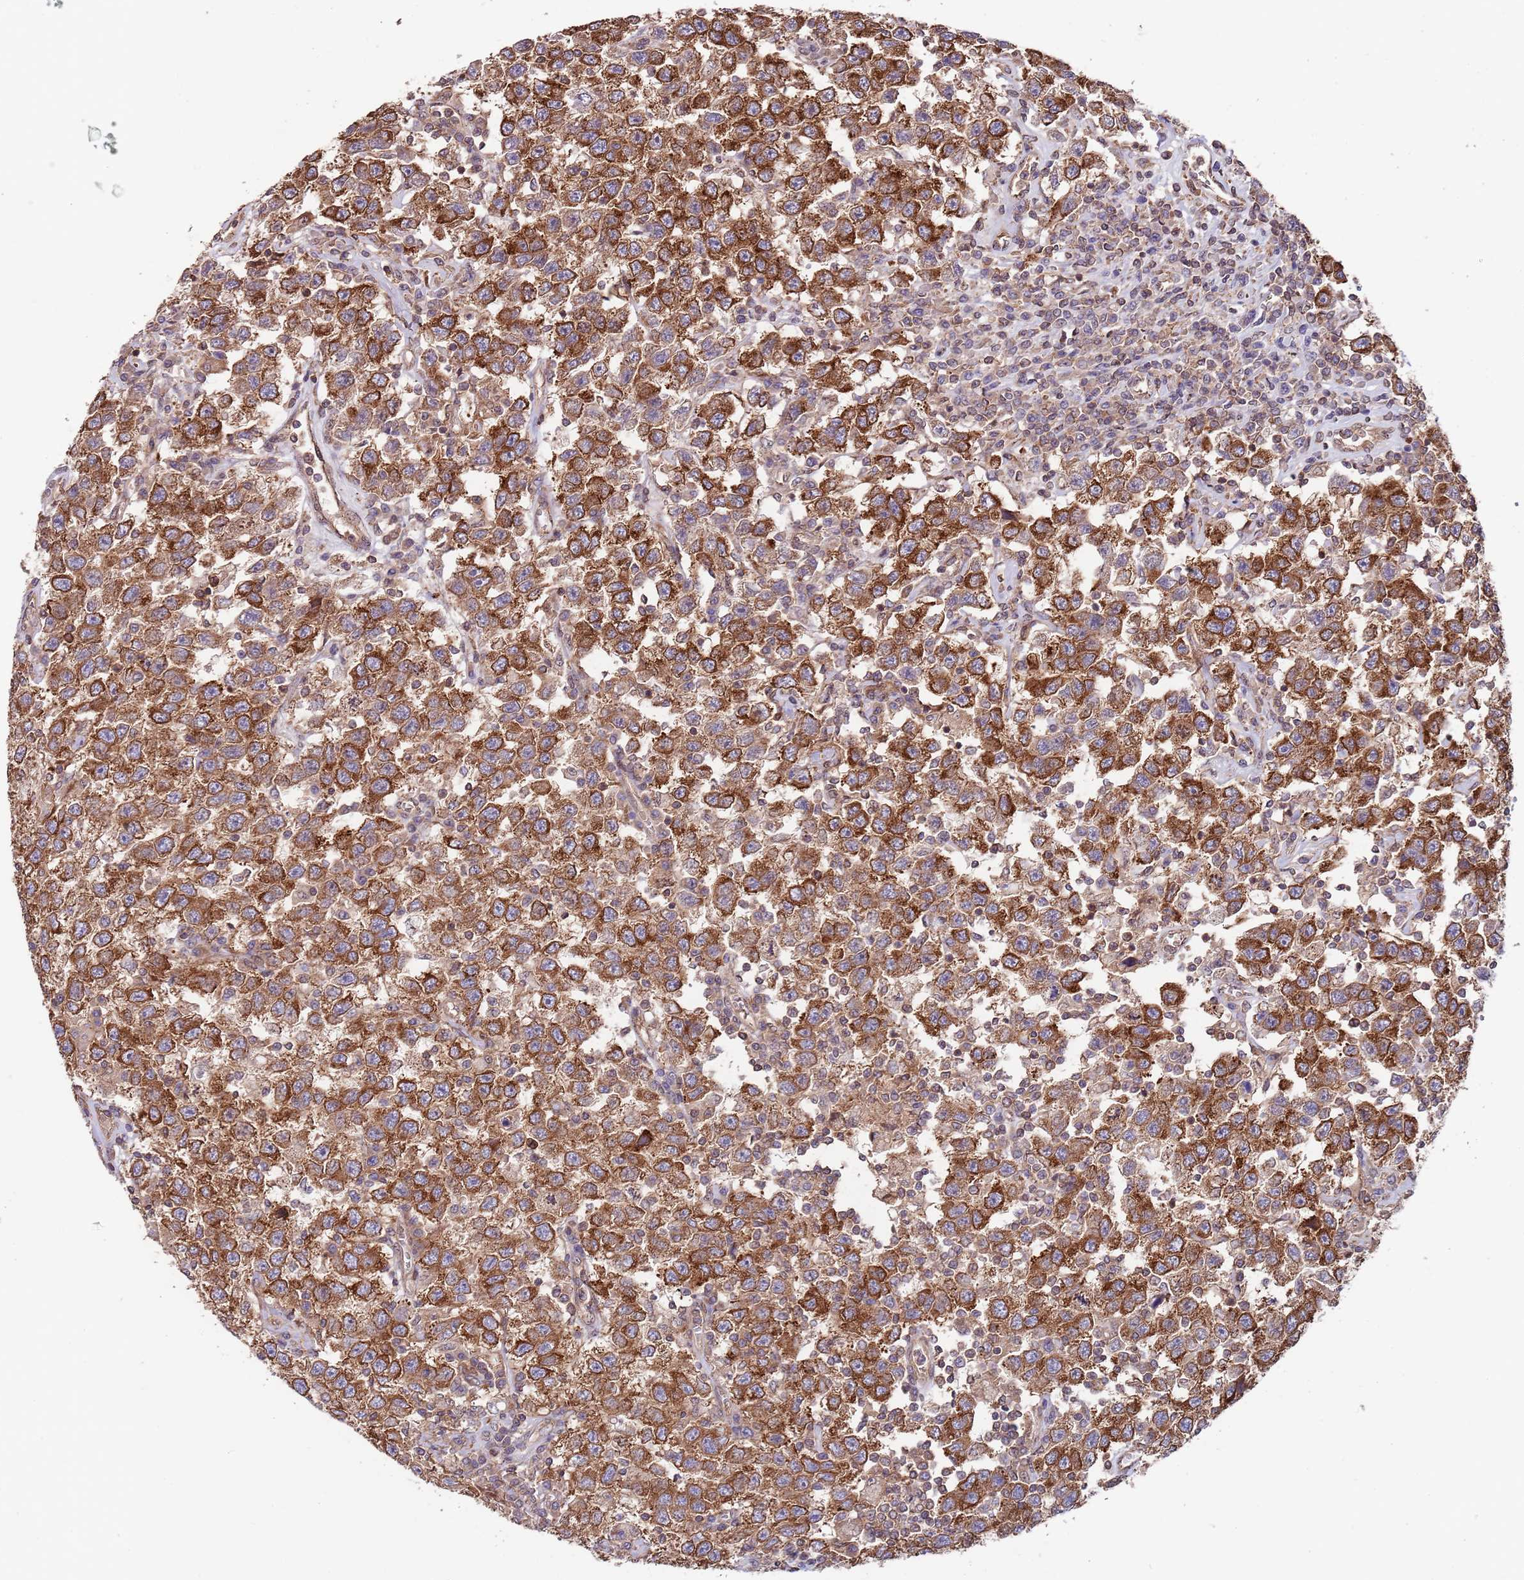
{"staining": {"intensity": "strong", "quantity": ">75%", "location": "cytoplasmic/membranous"}, "tissue": "testis cancer", "cell_type": "Tumor cells", "image_type": "cancer", "snomed": [{"axis": "morphology", "description": "Seminoma, NOS"}, {"axis": "topography", "description": "Testis"}], "caption": "The photomicrograph displays staining of testis cancer (seminoma), revealing strong cytoplasmic/membranous protein positivity (brown color) within tumor cells.", "gene": "RNF19B", "patient": {"sex": "male", "age": 41}}